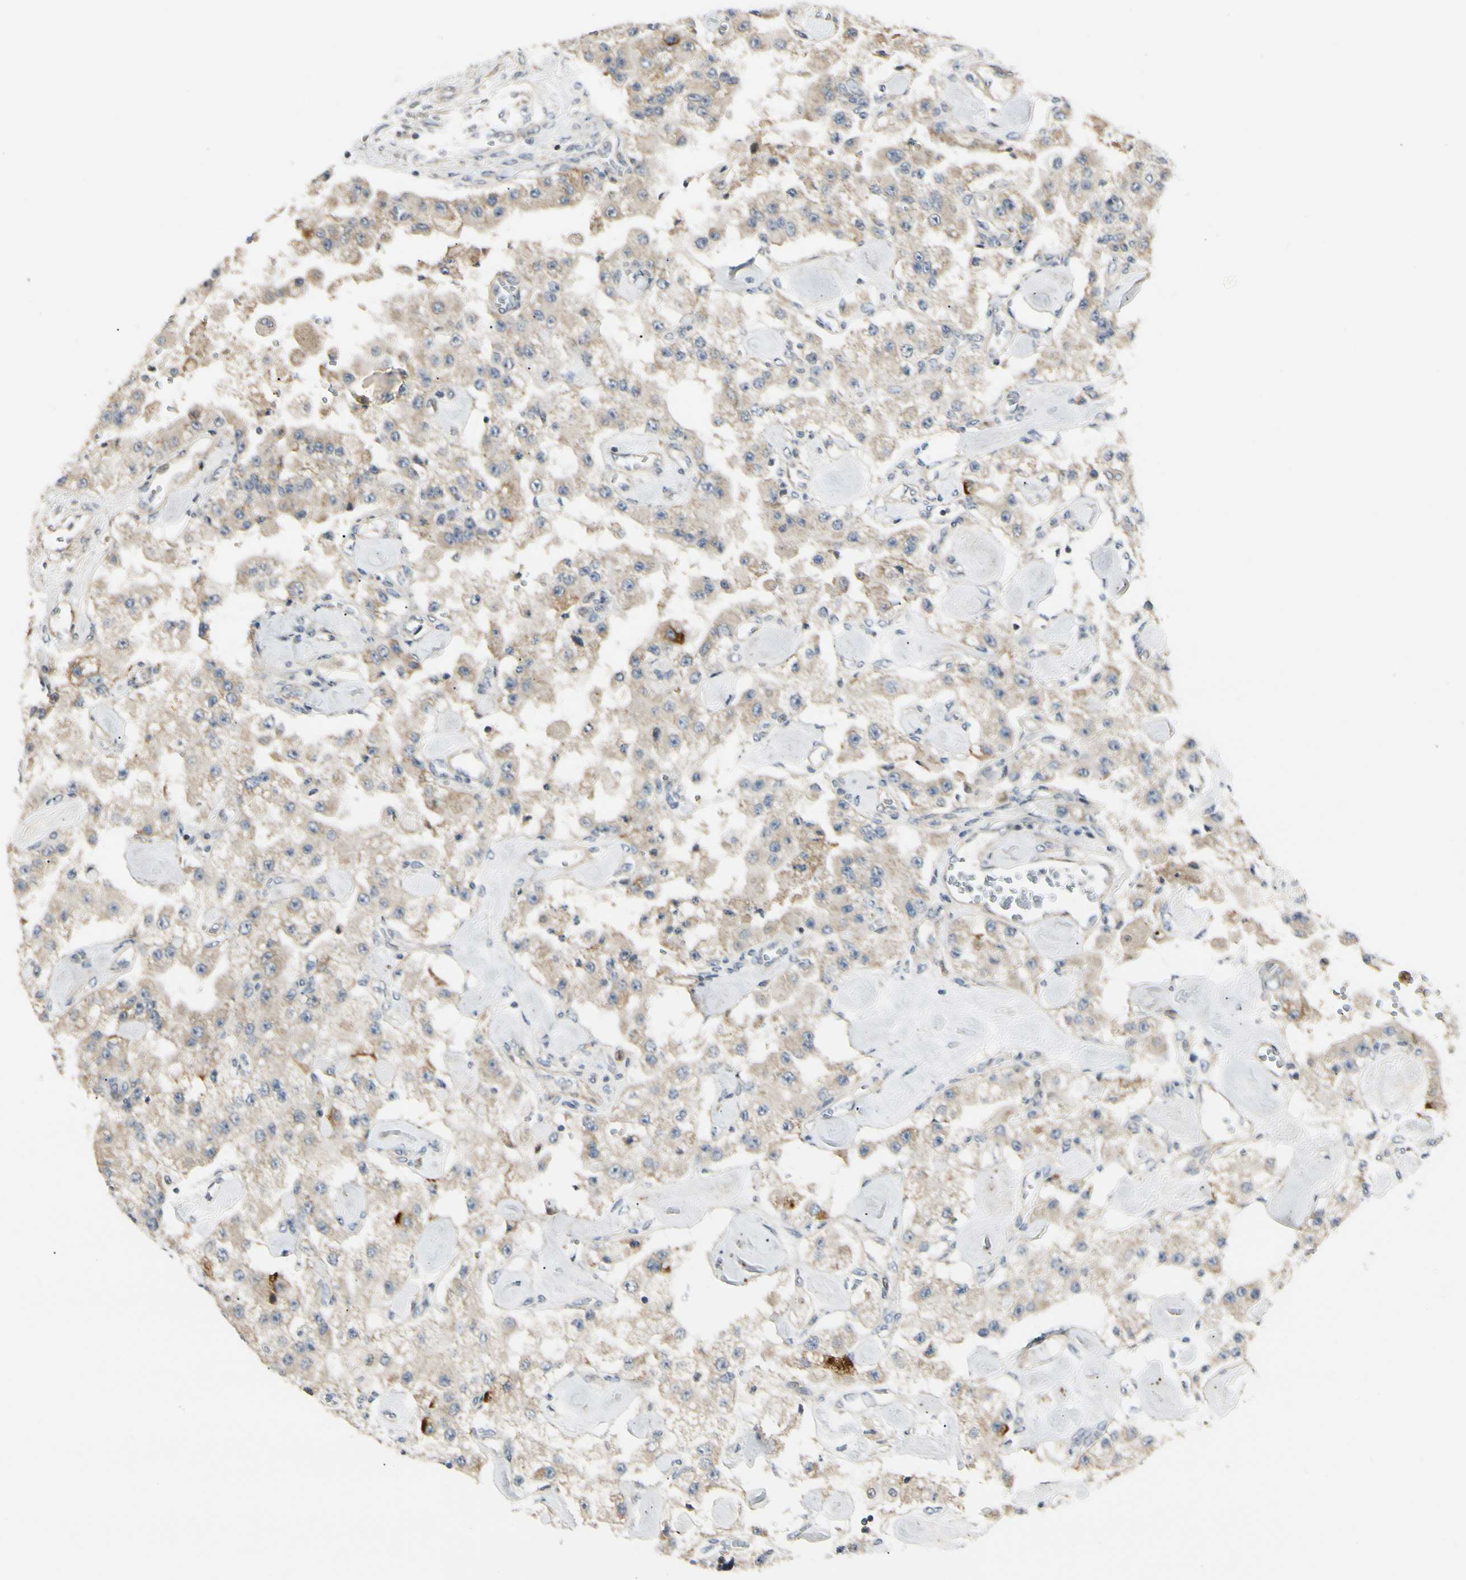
{"staining": {"intensity": "weak", "quantity": ">75%", "location": "cytoplasmic/membranous"}, "tissue": "carcinoid", "cell_type": "Tumor cells", "image_type": "cancer", "snomed": [{"axis": "morphology", "description": "Carcinoid, malignant, NOS"}, {"axis": "topography", "description": "Pancreas"}], "caption": "Immunohistochemistry micrograph of human carcinoid (malignant) stained for a protein (brown), which exhibits low levels of weak cytoplasmic/membranous expression in about >75% of tumor cells.", "gene": "P4HA3", "patient": {"sex": "male", "age": 41}}